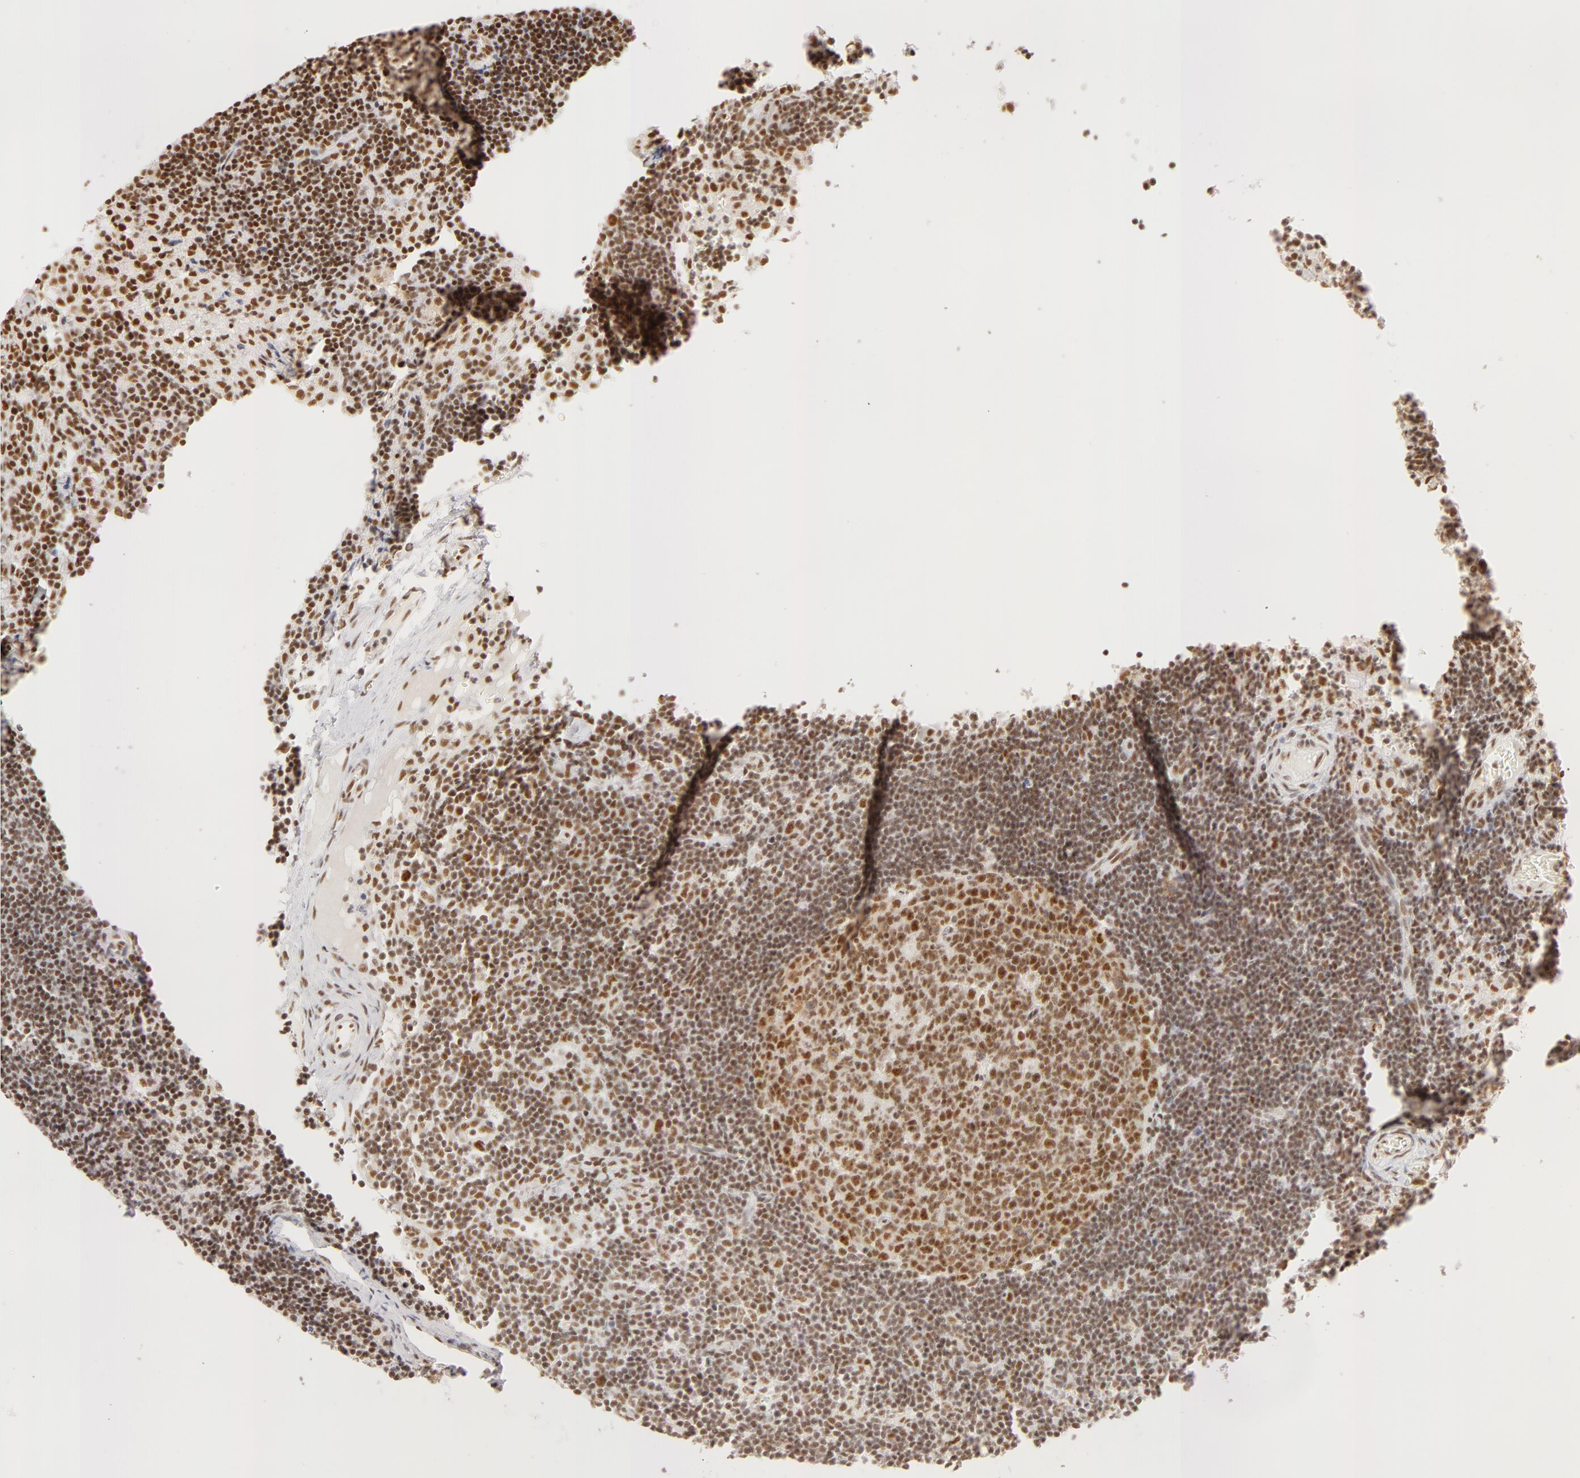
{"staining": {"intensity": "moderate", "quantity": ">75%", "location": "nuclear"}, "tissue": "lymph node", "cell_type": "Germinal center cells", "image_type": "normal", "snomed": [{"axis": "morphology", "description": "Normal tissue, NOS"}, {"axis": "morphology", "description": "Inflammation, NOS"}, {"axis": "topography", "description": "Lymph node"}, {"axis": "topography", "description": "Salivary gland"}], "caption": "Protein staining of normal lymph node reveals moderate nuclear staining in about >75% of germinal center cells.", "gene": "RBM39", "patient": {"sex": "male", "age": 3}}